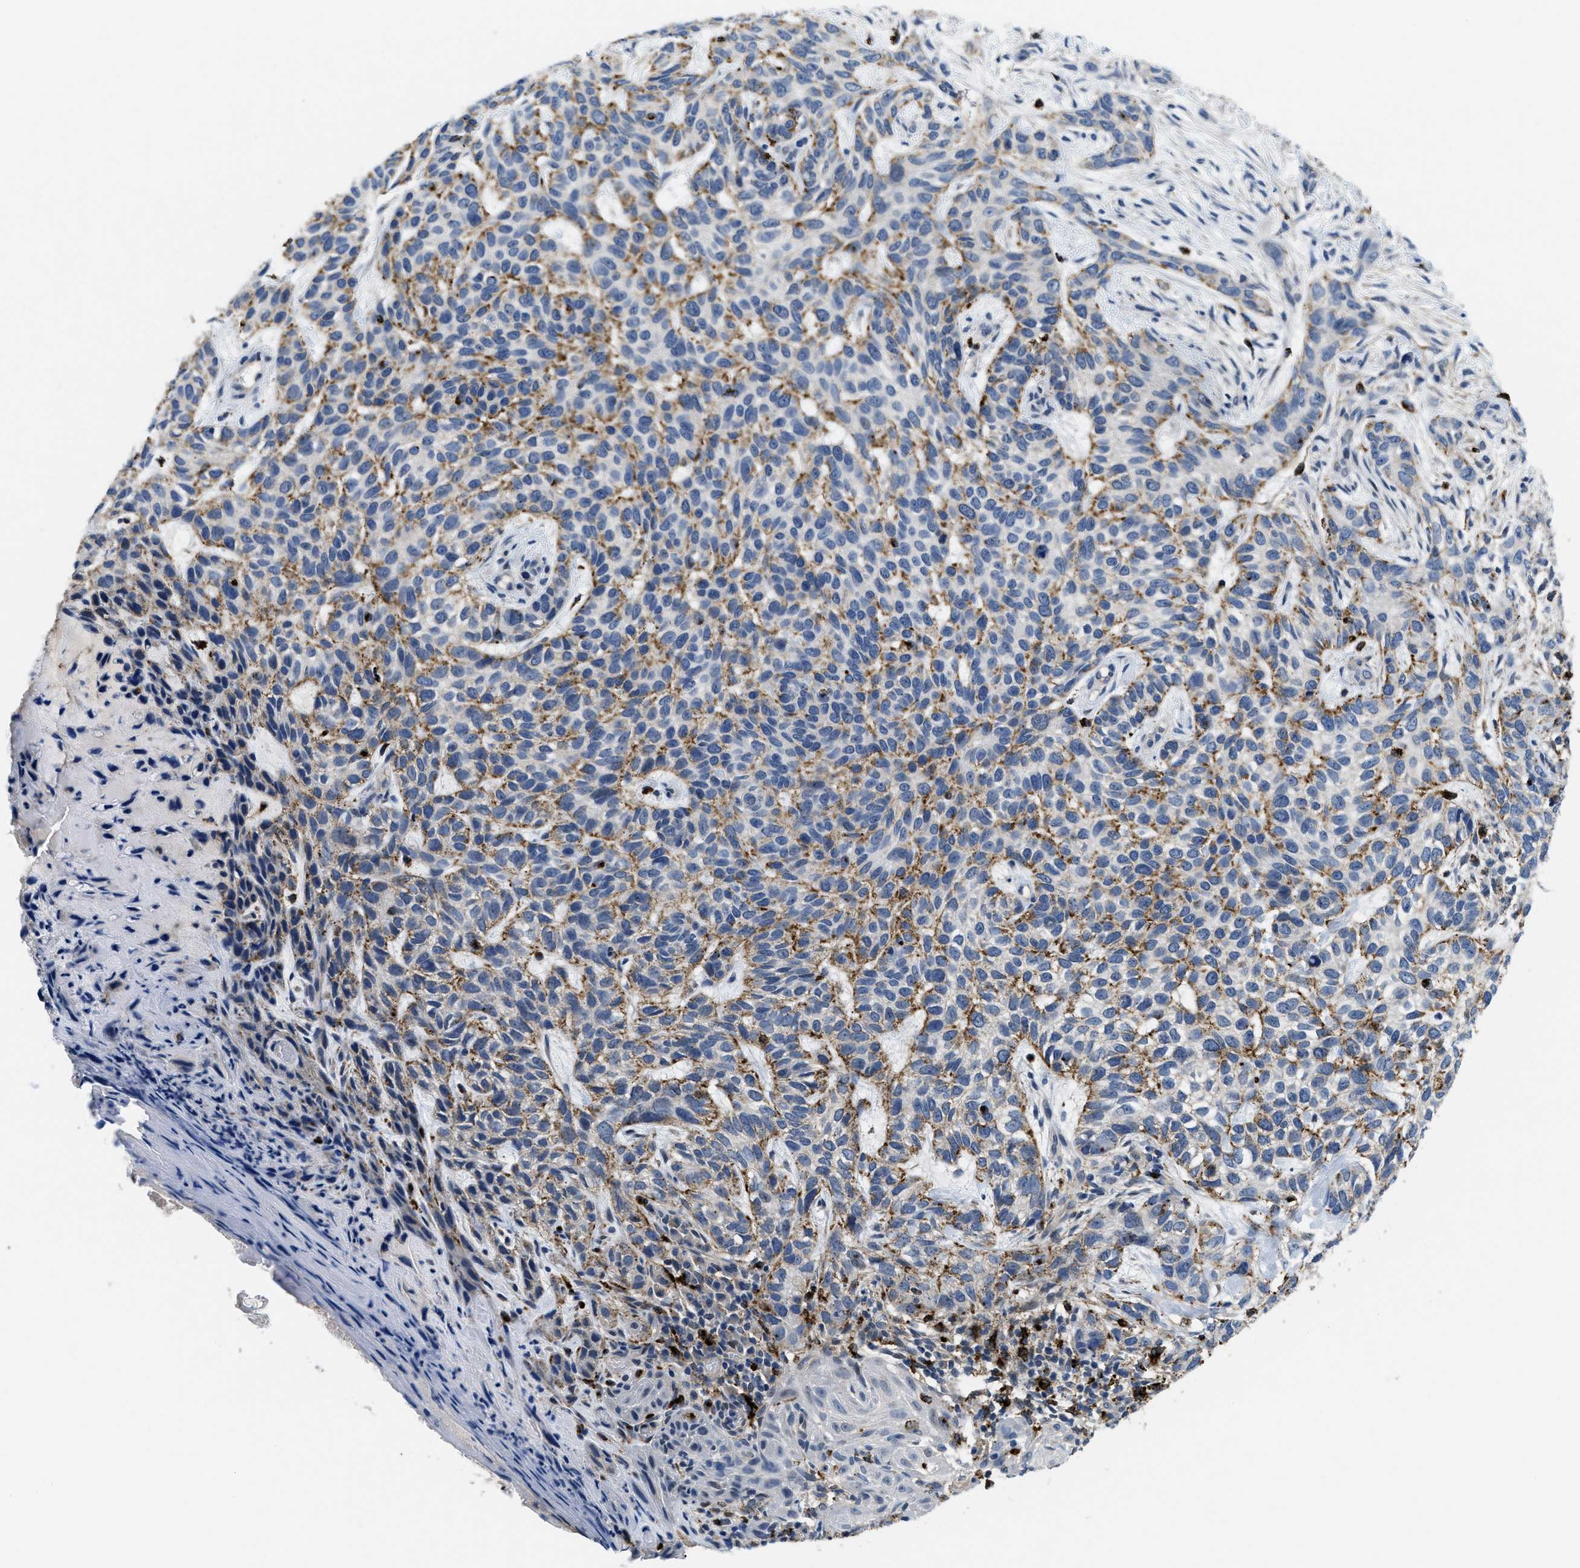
{"staining": {"intensity": "moderate", "quantity": "25%-75%", "location": "cytoplasmic/membranous"}, "tissue": "skin cancer", "cell_type": "Tumor cells", "image_type": "cancer", "snomed": [{"axis": "morphology", "description": "Normal tissue, NOS"}, {"axis": "morphology", "description": "Basal cell carcinoma"}, {"axis": "topography", "description": "Skin"}], "caption": "This image displays basal cell carcinoma (skin) stained with IHC to label a protein in brown. The cytoplasmic/membranous of tumor cells show moderate positivity for the protein. Nuclei are counter-stained blue.", "gene": "BMPR2", "patient": {"sex": "male", "age": 79}}